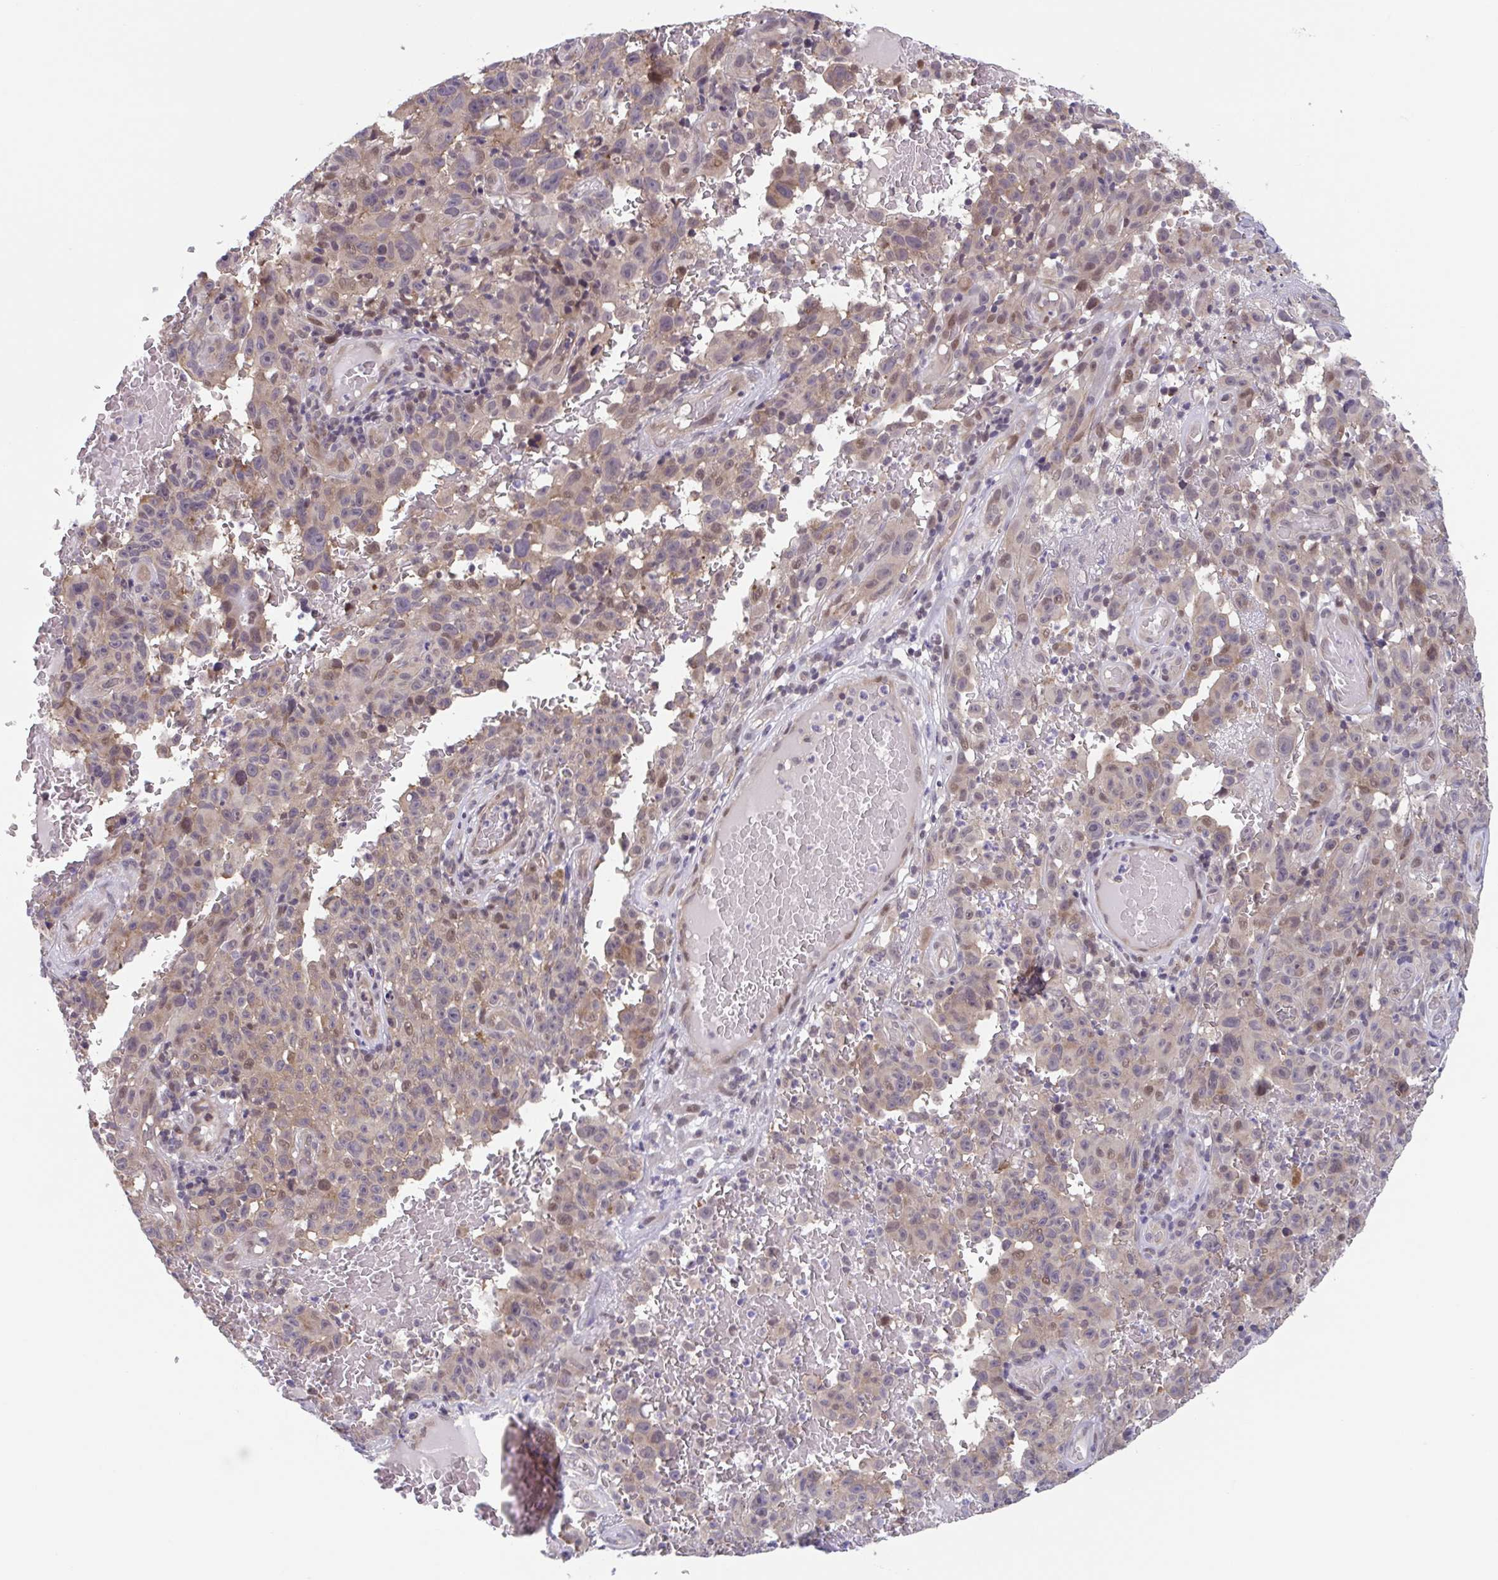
{"staining": {"intensity": "moderate", "quantity": "25%-75%", "location": "cytoplasmic/membranous,nuclear"}, "tissue": "melanoma", "cell_type": "Tumor cells", "image_type": "cancer", "snomed": [{"axis": "morphology", "description": "Malignant melanoma, NOS"}, {"axis": "topography", "description": "Skin"}], "caption": "A brown stain shows moderate cytoplasmic/membranous and nuclear positivity of a protein in human malignant melanoma tumor cells.", "gene": "RIOK1", "patient": {"sex": "female", "age": 82}}